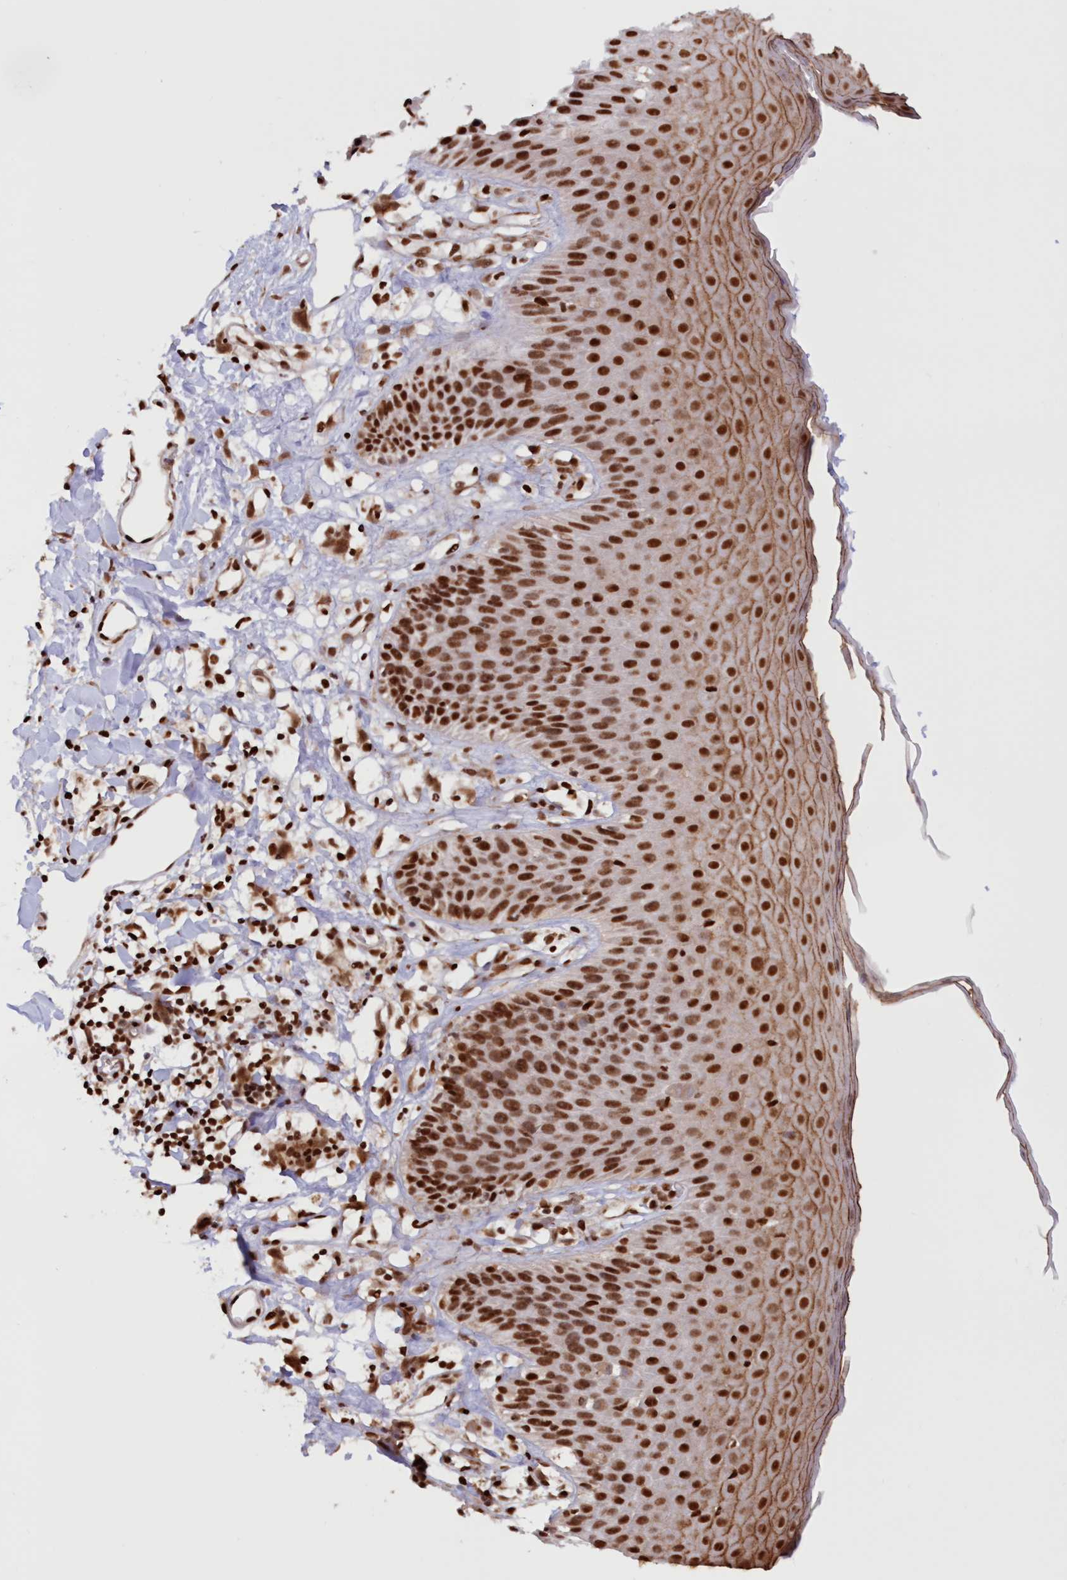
{"staining": {"intensity": "strong", "quantity": ">75%", "location": "cytoplasmic/membranous,nuclear"}, "tissue": "skin", "cell_type": "Epidermal cells", "image_type": "normal", "snomed": [{"axis": "morphology", "description": "Normal tissue, NOS"}, {"axis": "topography", "description": "Vulva"}], "caption": "This histopathology image exhibits normal skin stained with IHC to label a protein in brown. The cytoplasmic/membranous,nuclear of epidermal cells show strong positivity for the protein. Nuclei are counter-stained blue.", "gene": "POLR2B", "patient": {"sex": "female", "age": 68}}